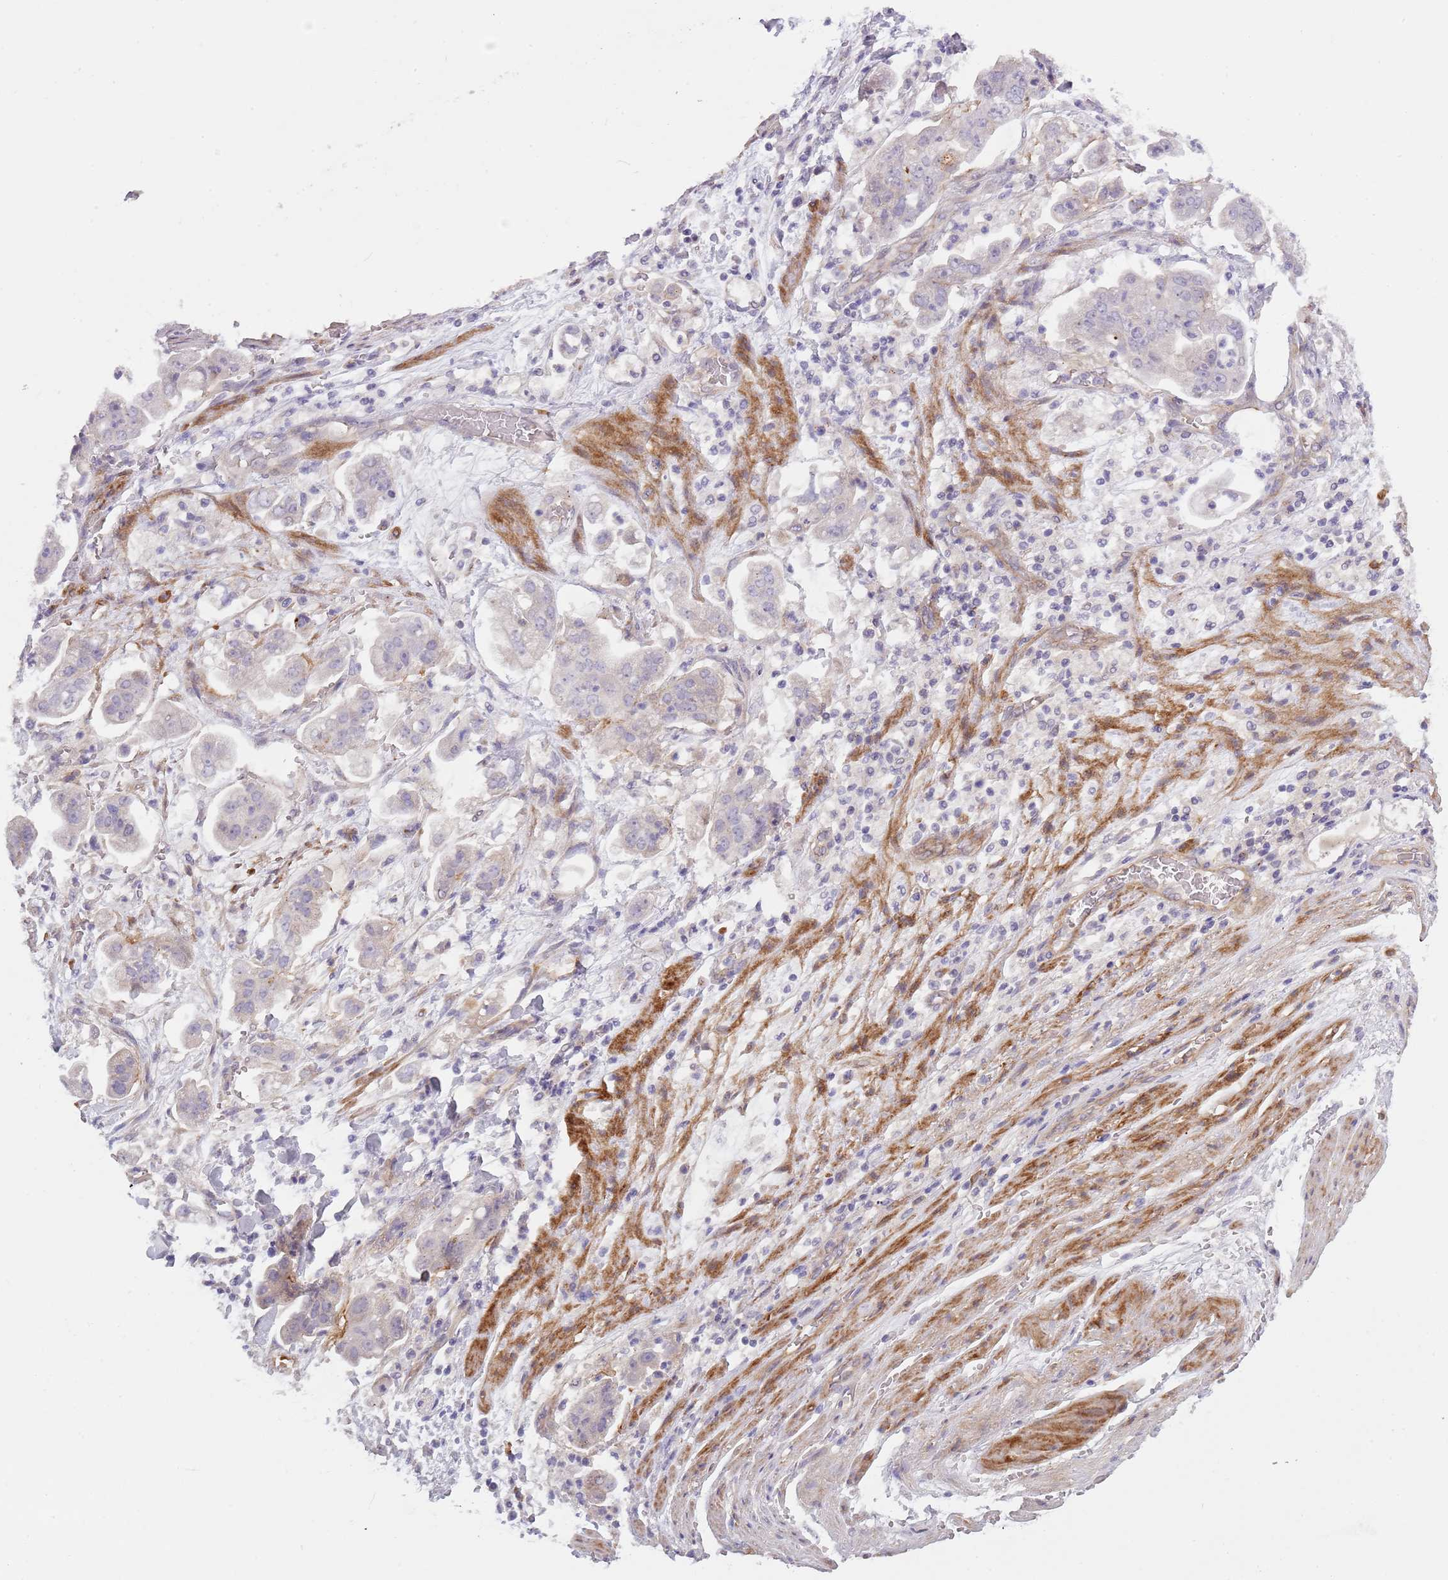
{"staining": {"intensity": "negative", "quantity": "none", "location": "none"}, "tissue": "stomach cancer", "cell_type": "Tumor cells", "image_type": "cancer", "snomed": [{"axis": "morphology", "description": "Adenocarcinoma, NOS"}, {"axis": "topography", "description": "Stomach"}], "caption": "Immunohistochemical staining of human adenocarcinoma (stomach) demonstrates no significant expression in tumor cells. (DAB IHC visualized using brightfield microscopy, high magnification).", "gene": "TINAGL1", "patient": {"sex": "male", "age": 62}}